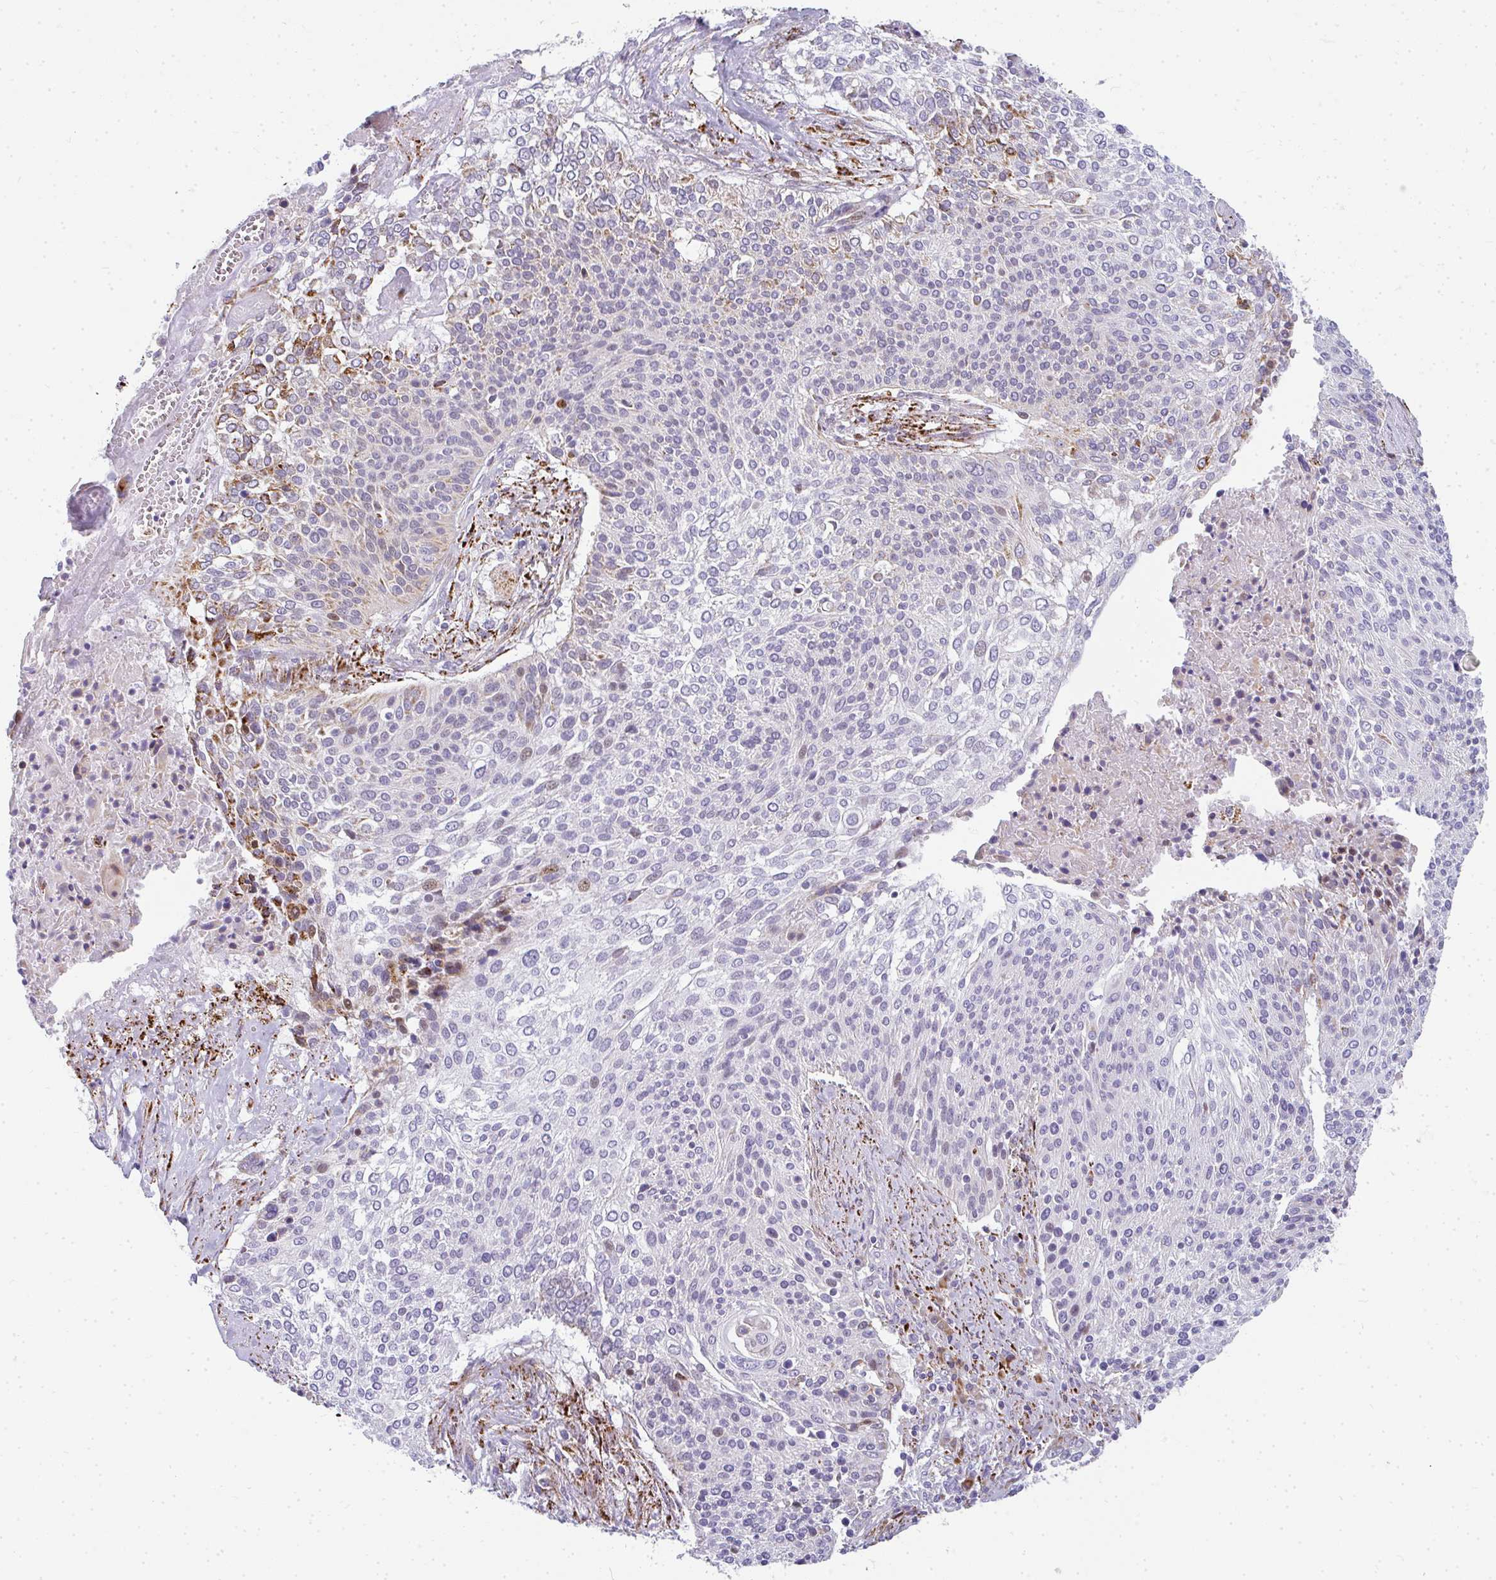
{"staining": {"intensity": "negative", "quantity": "none", "location": "none"}, "tissue": "cervical cancer", "cell_type": "Tumor cells", "image_type": "cancer", "snomed": [{"axis": "morphology", "description": "Squamous cell carcinoma, NOS"}, {"axis": "topography", "description": "Cervix"}], "caption": "The micrograph exhibits no staining of tumor cells in squamous cell carcinoma (cervical).", "gene": "PLA2G5", "patient": {"sex": "female", "age": 31}}